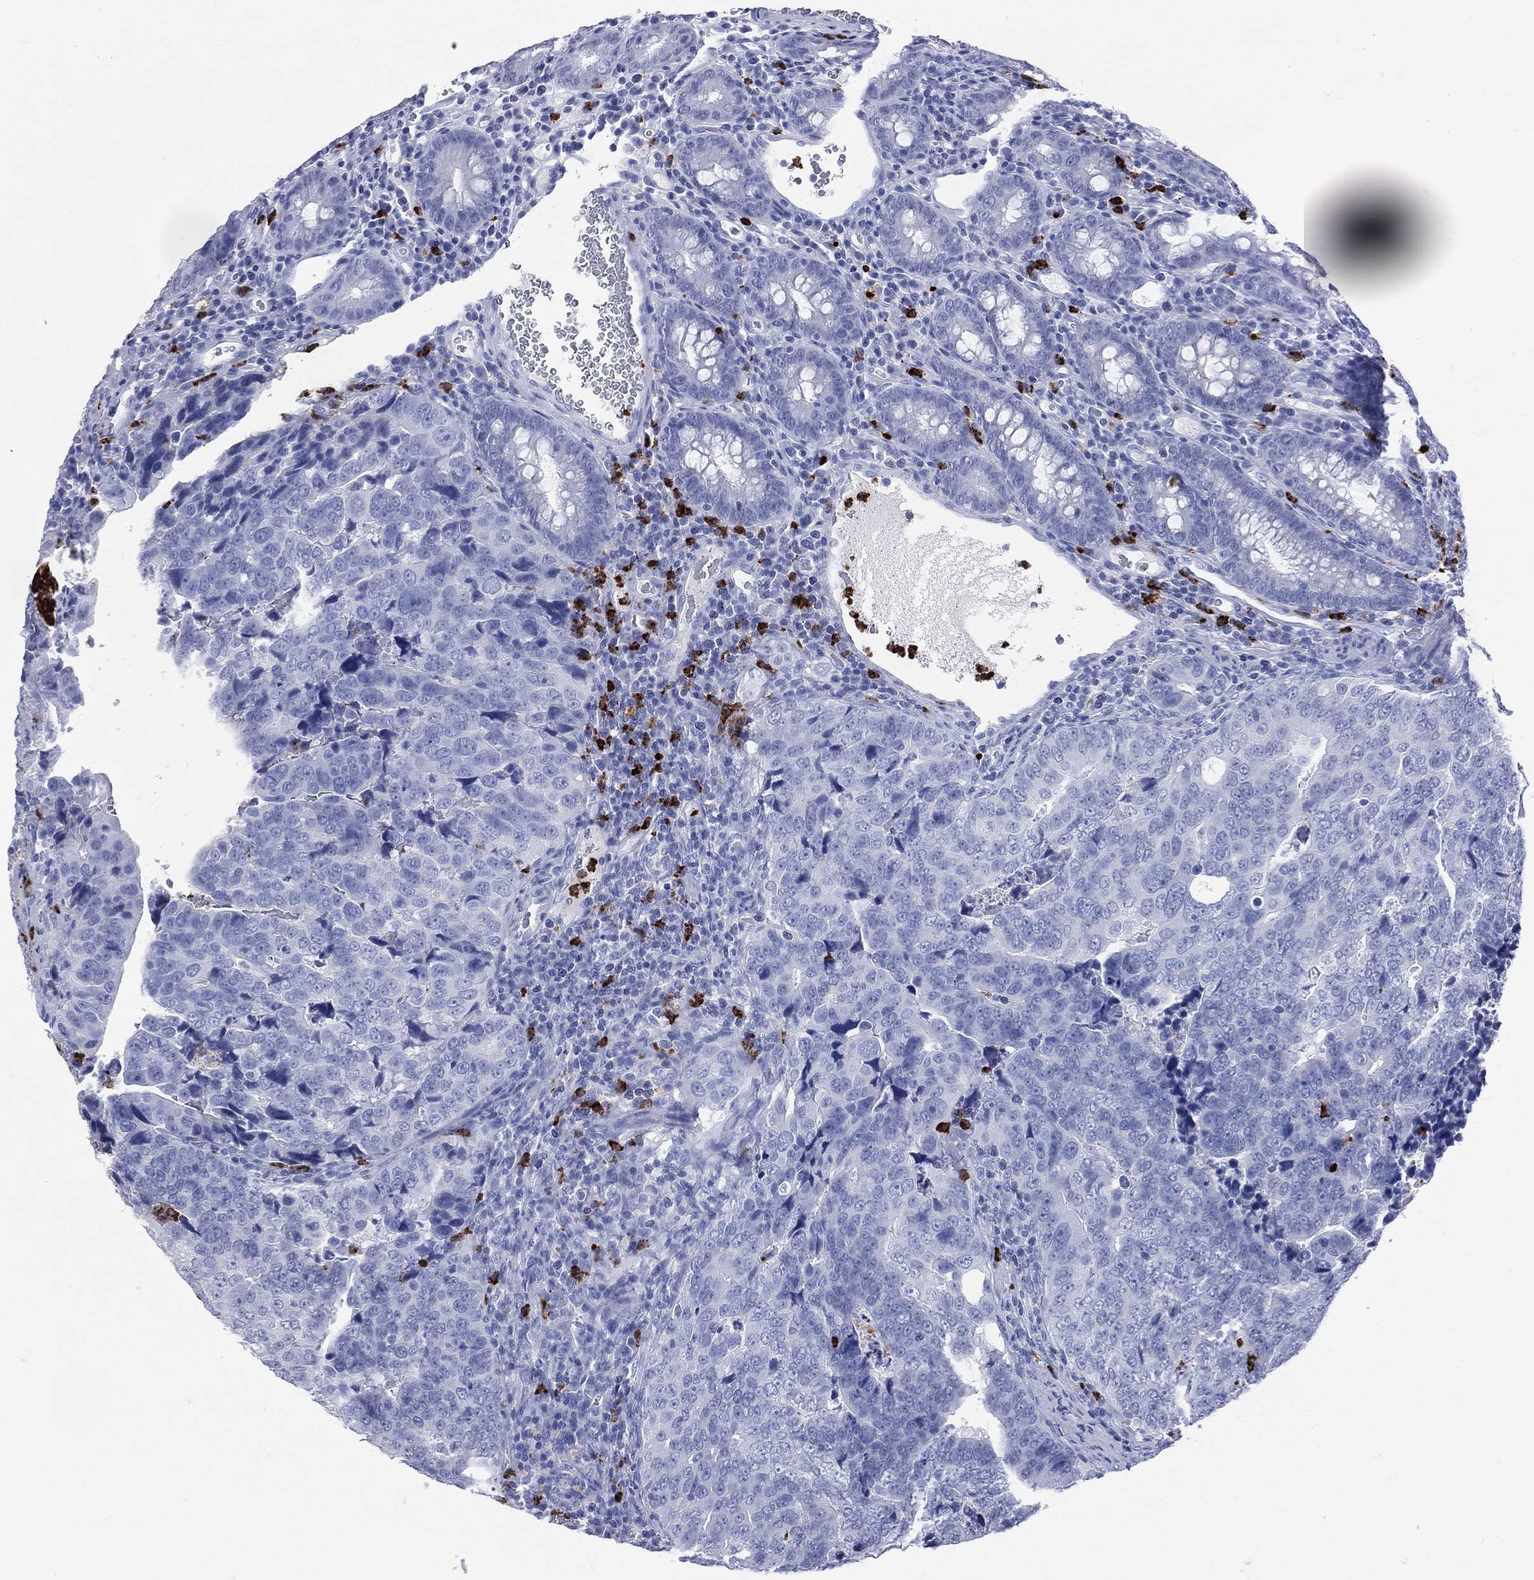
{"staining": {"intensity": "negative", "quantity": "none", "location": "none"}, "tissue": "colorectal cancer", "cell_type": "Tumor cells", "image_type": "cancer", "snomed": [{"axis": "morphology", "description": "Adenocarcinoma, NOS"}, {"axis": "topography", "description": "Colon"}], "caption": "Micrograph shows no significant protein positivity in tumor cells of colorectal cancer (adenocarcinoma). (Brightfield microscopy of DAB (3,3'-diaminobenzidine) immunohistochemistry (IHC) at high magnification).", "gene": "PGLYRP1", "patient": {"sex": "female", "age": 72}}